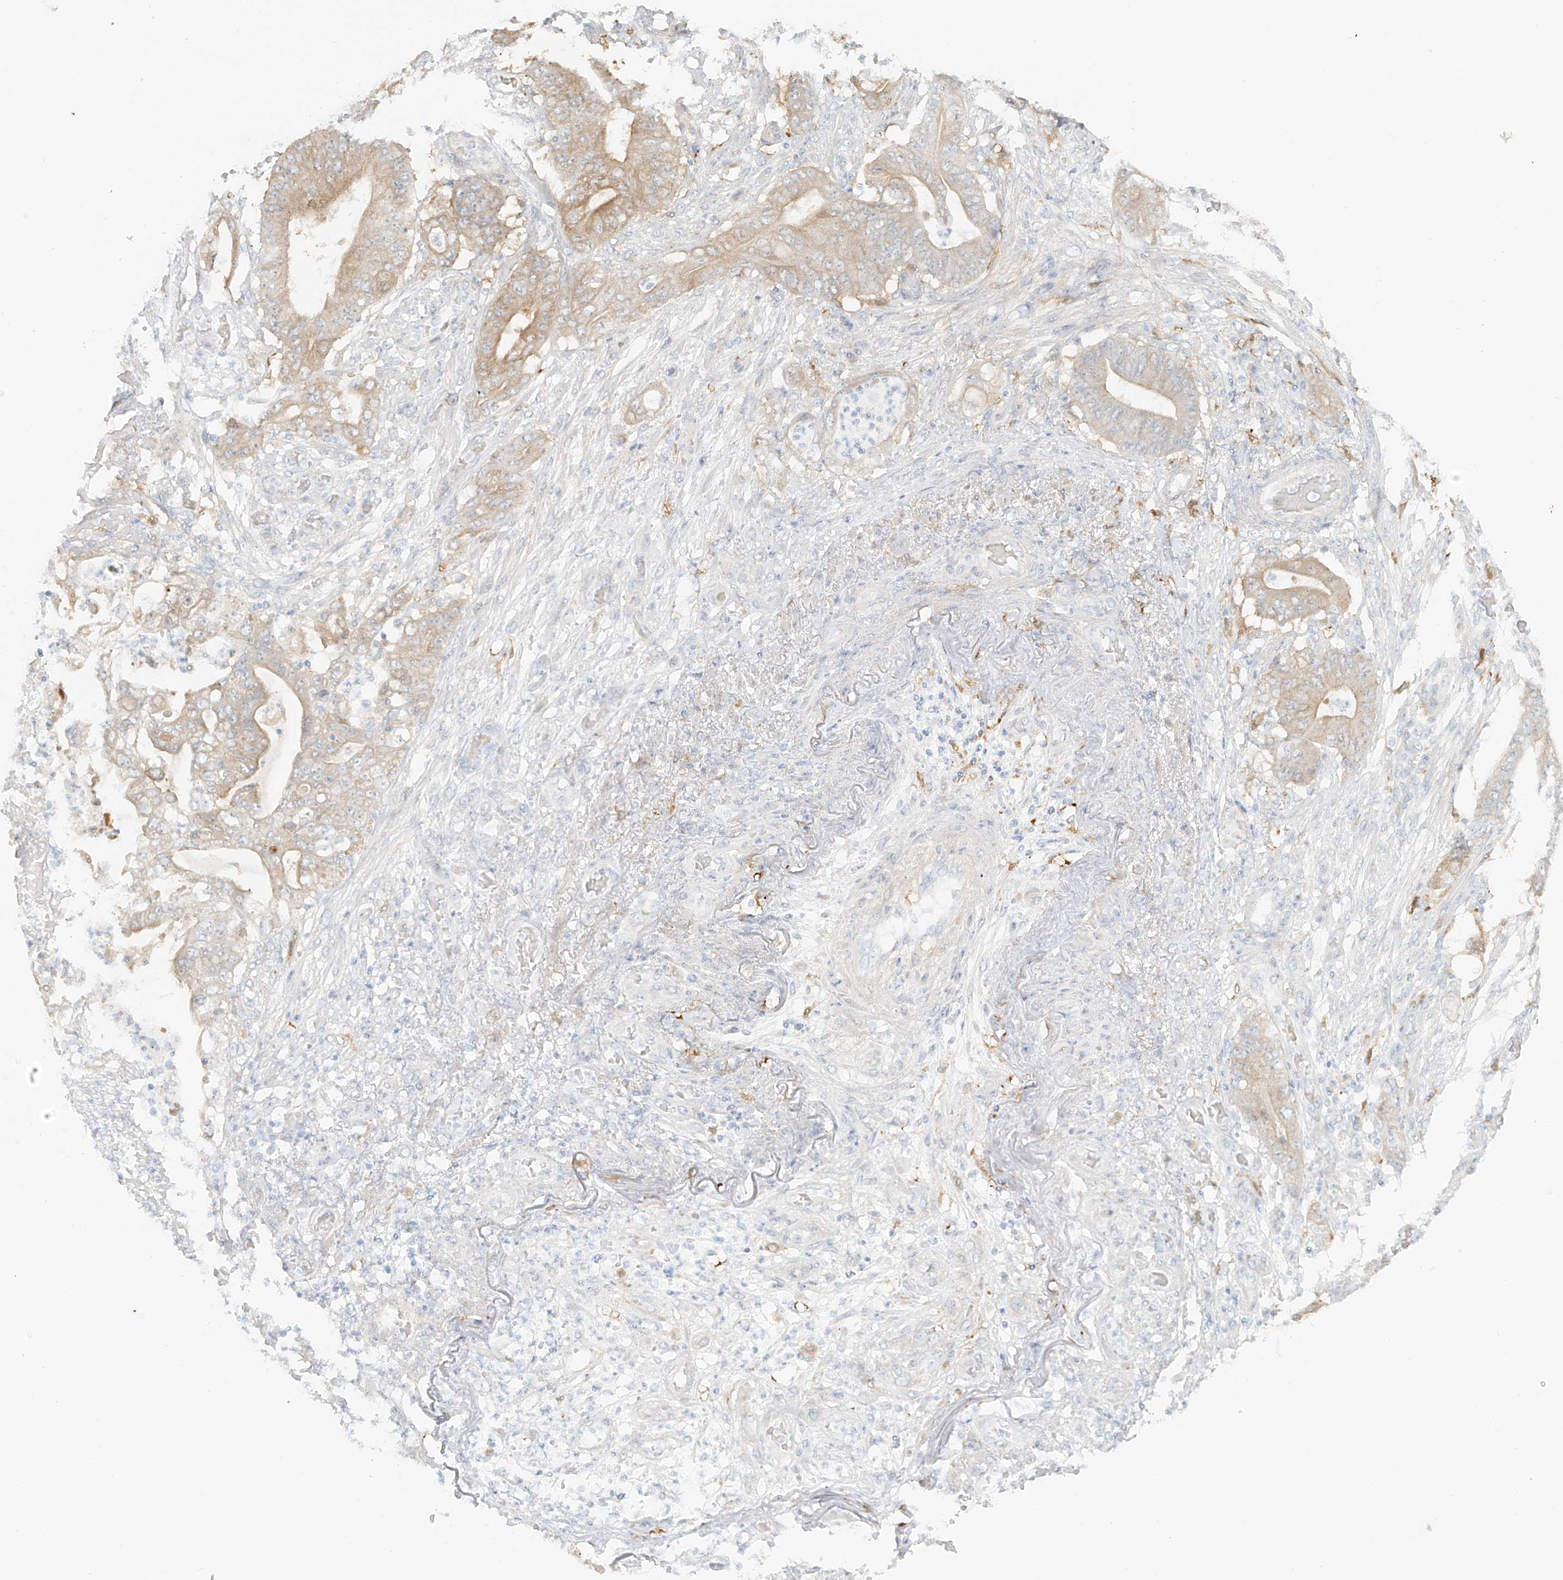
{"staining": {"intensity": "moderate", "quantity": "25%-75%", "location": "cytoplasmic/membranous"}, "tissue": "stomach cancer", "cell_type": "Tumor cells", "image_type": "cancer", "snomed": [{"axis": "morphology", "description": "Adenocarcinoma, NOS"}, {"axis": "topography", "description": "Stomach"}], "caption": "Stomach cancer stained with immunohistochemistry exhibits moderate cytoplasmic/membranous positivity in approximately 25%-75% of tumor cells.", "gene": "UPK1B", "patient": {"sex": "female", "age": 73}}